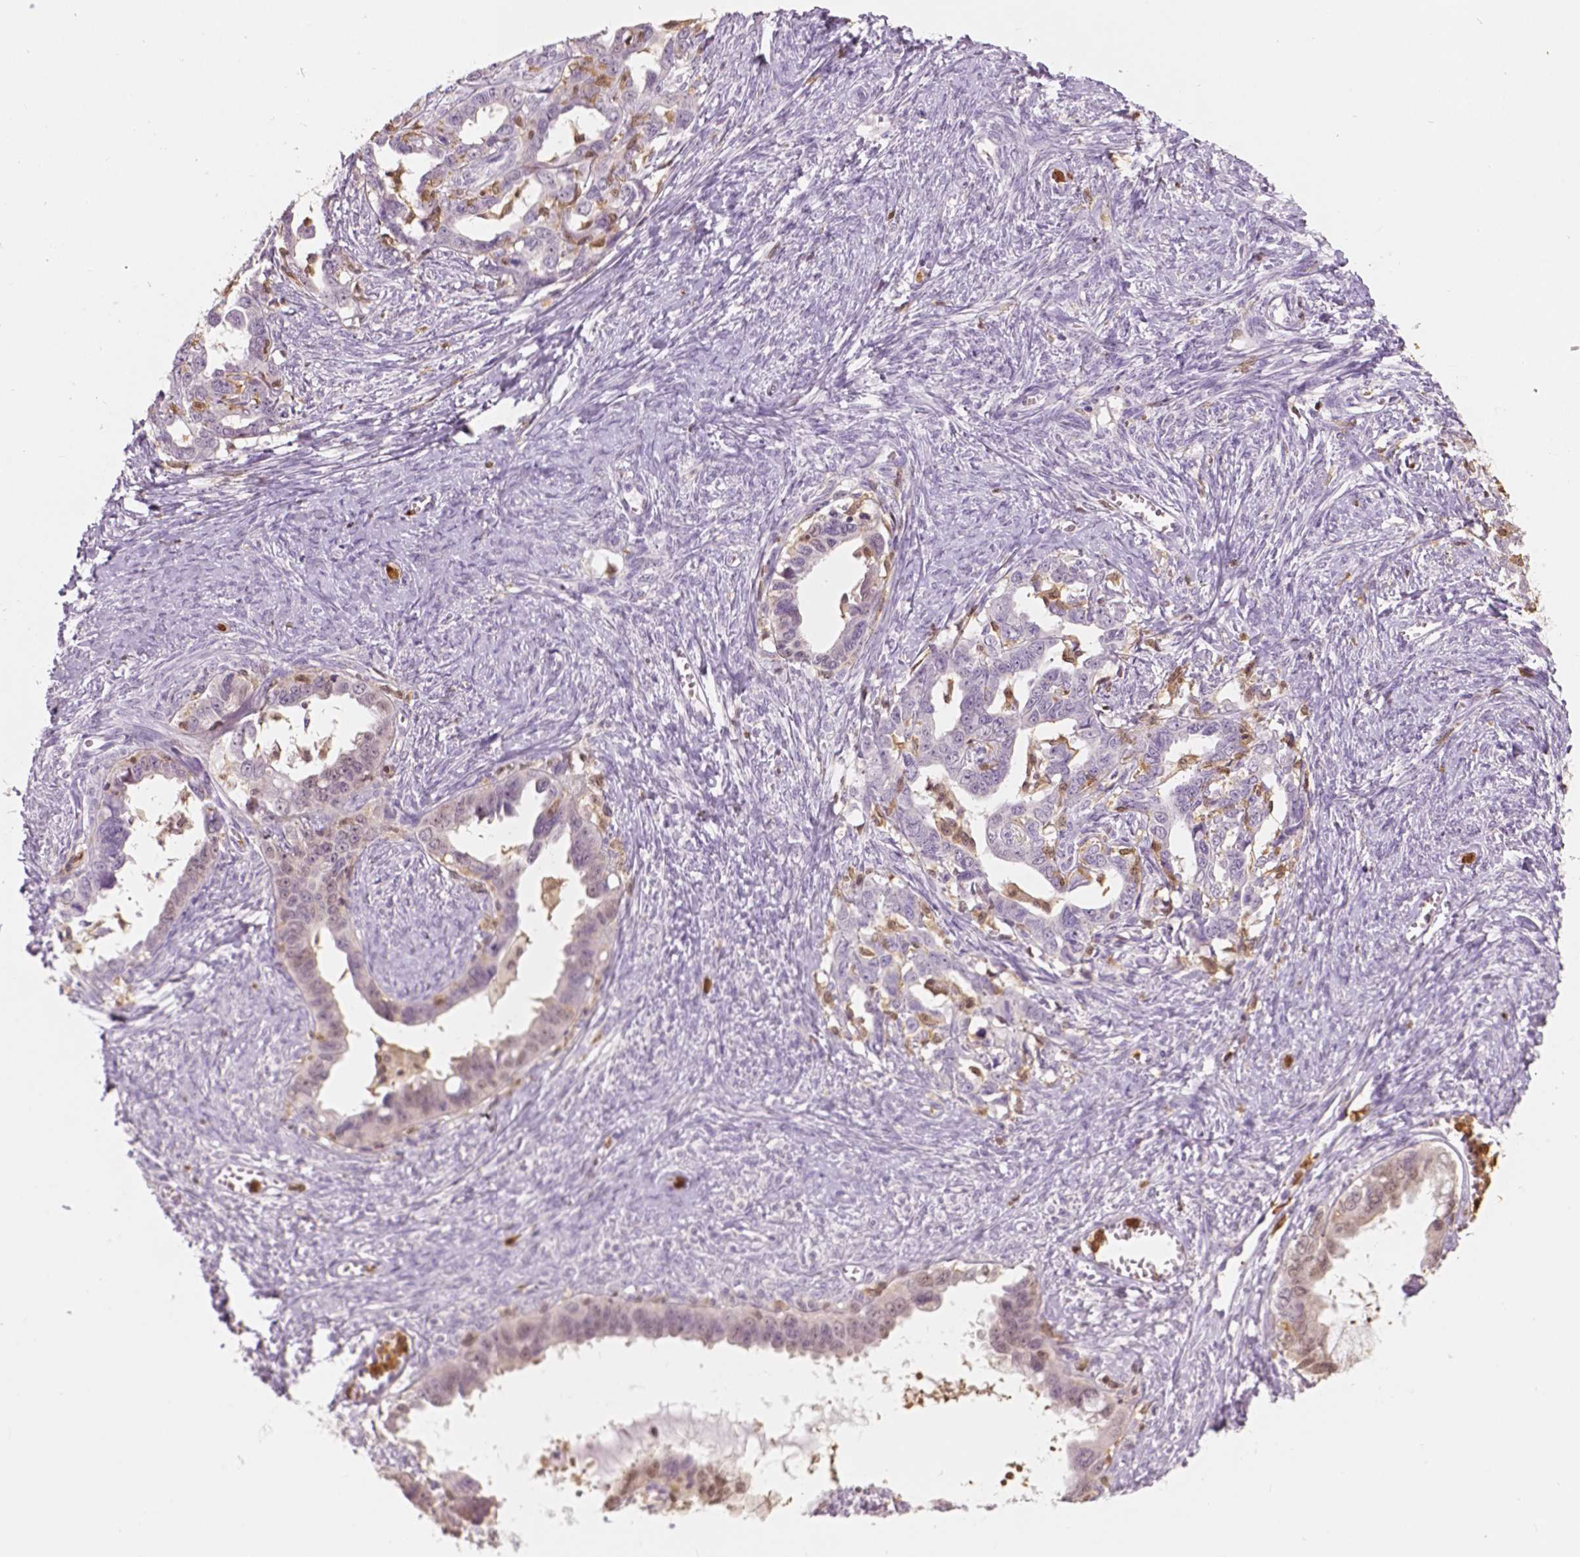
{"staining": {"intensity": "weak", "quantity": "<25%", "location": "nuclear"}, "tissue": "ovarian cancer", "cell_type": "Tumor cells", "image_type": "cancer", "snomed": [{"axis": "morphology", "description": "Cystadenocarcinoma, serous, NOS"}, {"axis": "topography", "description": "Ovary"}], "caption": "Immunohistochemistry histopathology image of neoplastic tissue: human serous cystadenocarcinoma (ovarian) stained with DAB (3,3'-diaminobenzidine) displays no significant protein staining in tumor cells.", "gene": "S100A4", "patient": {"sex": "female", "age": 69}}